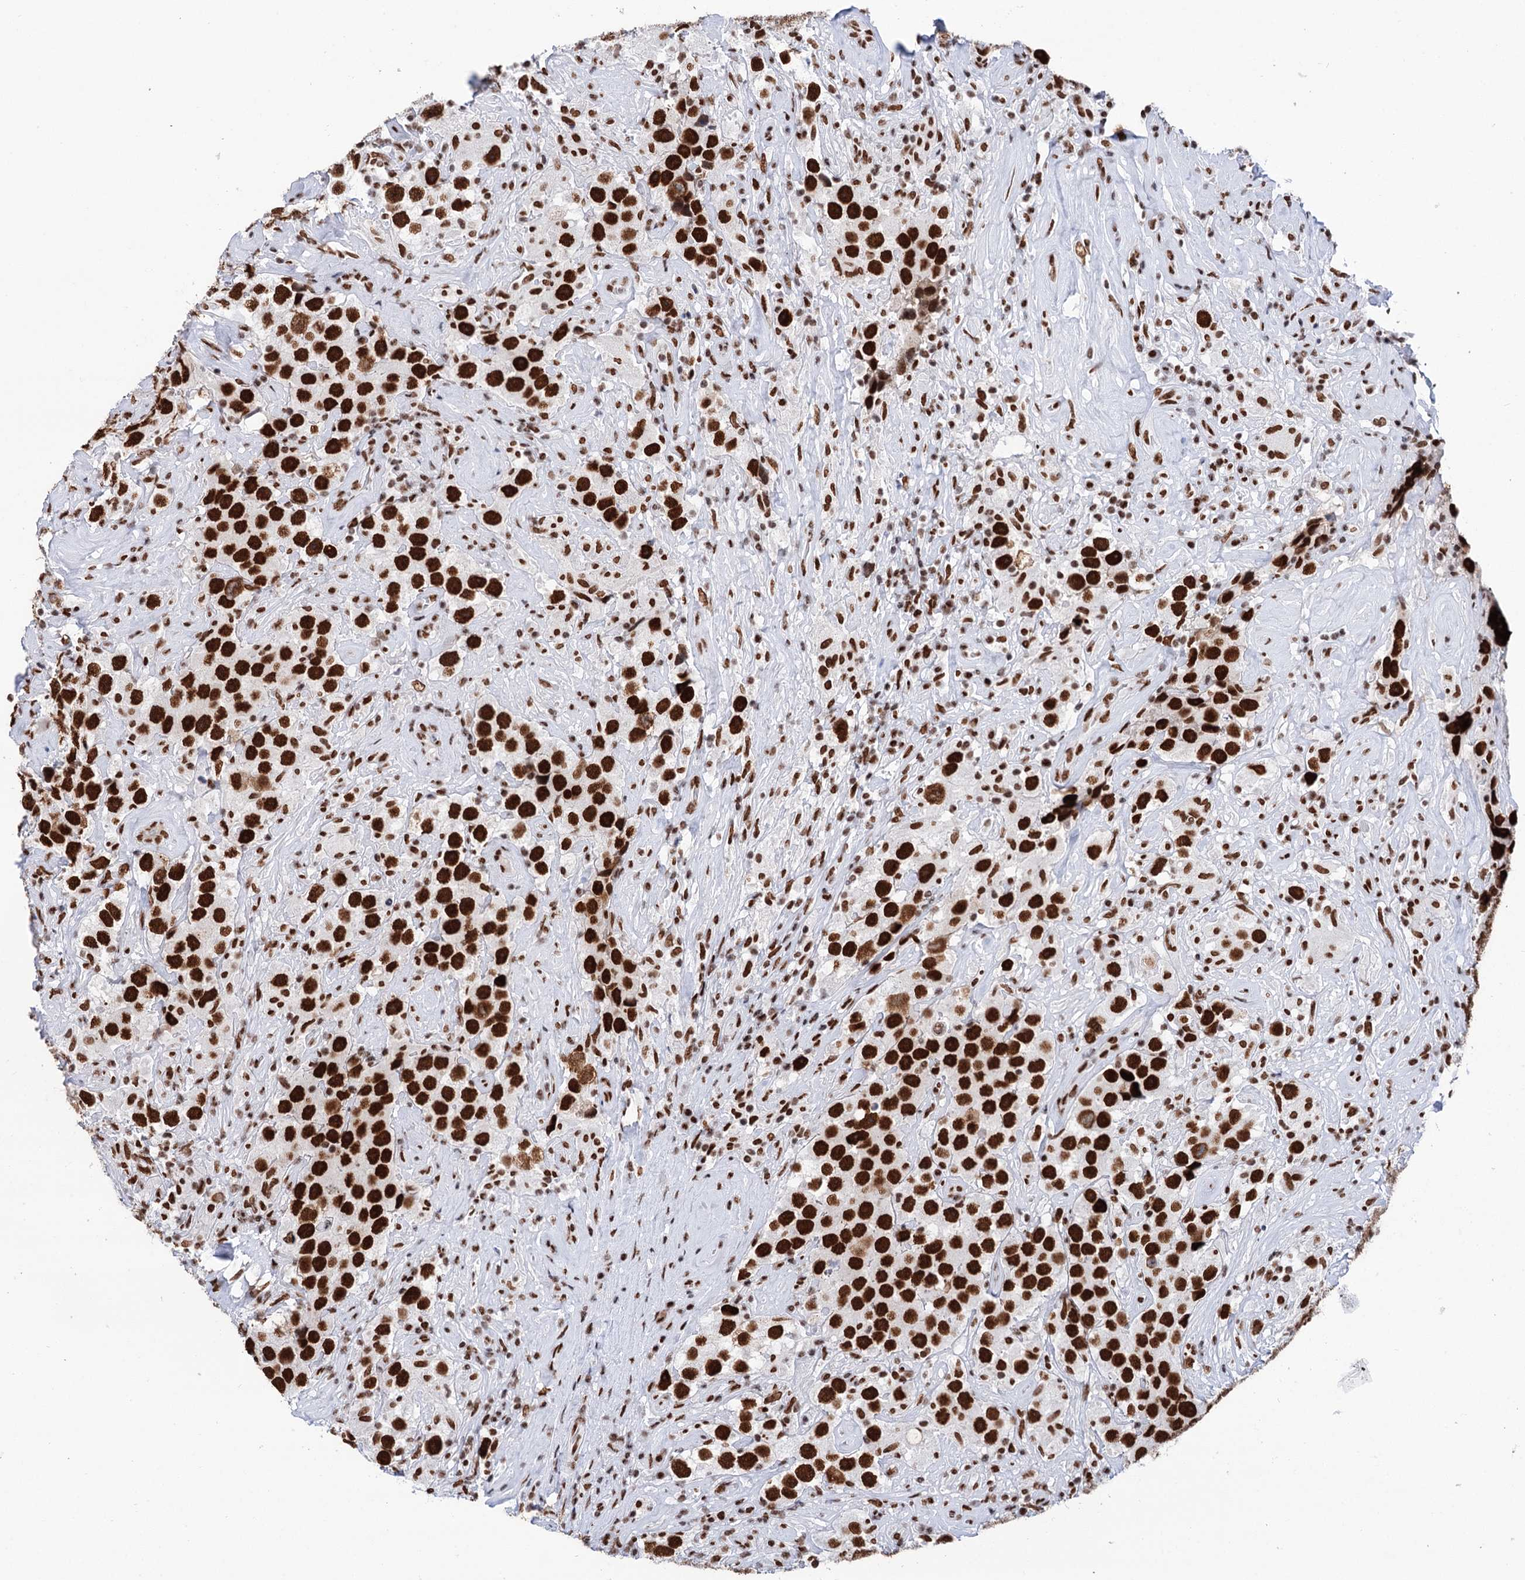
{"staining": {"intensity": "strong", "quantity": ">75%", "location": "nuclear"}, "tissue": "testis cancer", "cell_type": "Tumor cells", "image_type": "cancer", "snomed": [{"axis": "morphology", "description": "Seminoma, NOS"}, {"axis": "topography", "description": "Testis"}], "caption": "Human testis cancer stained for a protein (brown) exhibits strong nuclear positive staining in about >75% of tumor cells.", "gene": "MATR3", "patient": {"sex": "male", "age": 49}}